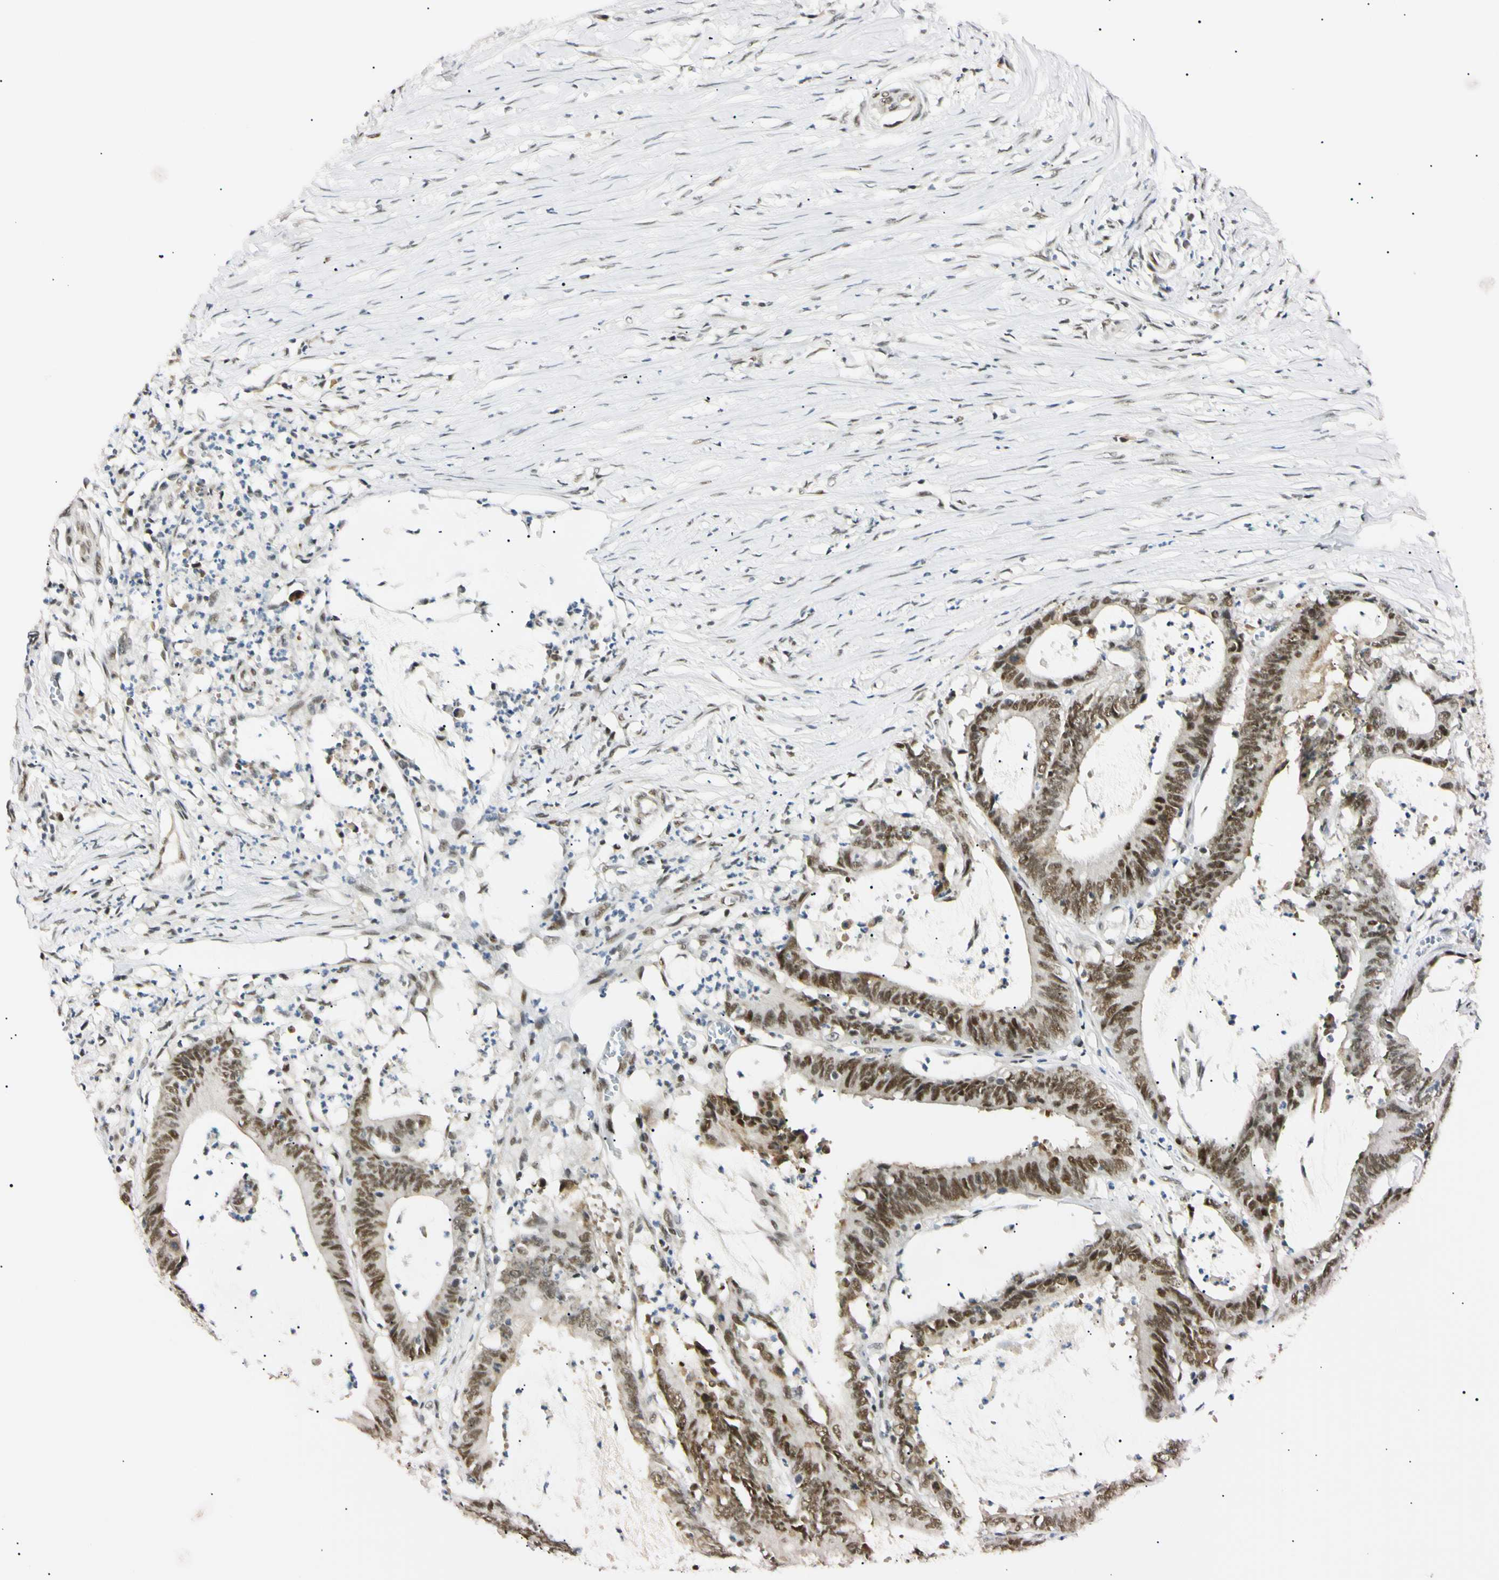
{"staining": {"intensity": "moderate", "quantity": ">75%", "location": "nuclear"}, "tissue": "colorectal cancer", "cell_type": "Tumor cells", "image_type": "cancer", "snomed": [{"axis": "morphology", "description": "Adenocarcinoma, NOS"}, {"axis": "topography", "description": "Rectum"}], "caption": "Immunohistochemistry histopathology image of neoplastic tissue: human colorectal cancer (adenocarcinoma) stained using immunohistochemistry (IHC) demonstrates medium levels of moderate protein expression localized specifically in the nuclear of tumor cells, appearing as a nuclear brown color.", "gene": "ZNF134", "patient": {"sex": "female", "age": 66}}